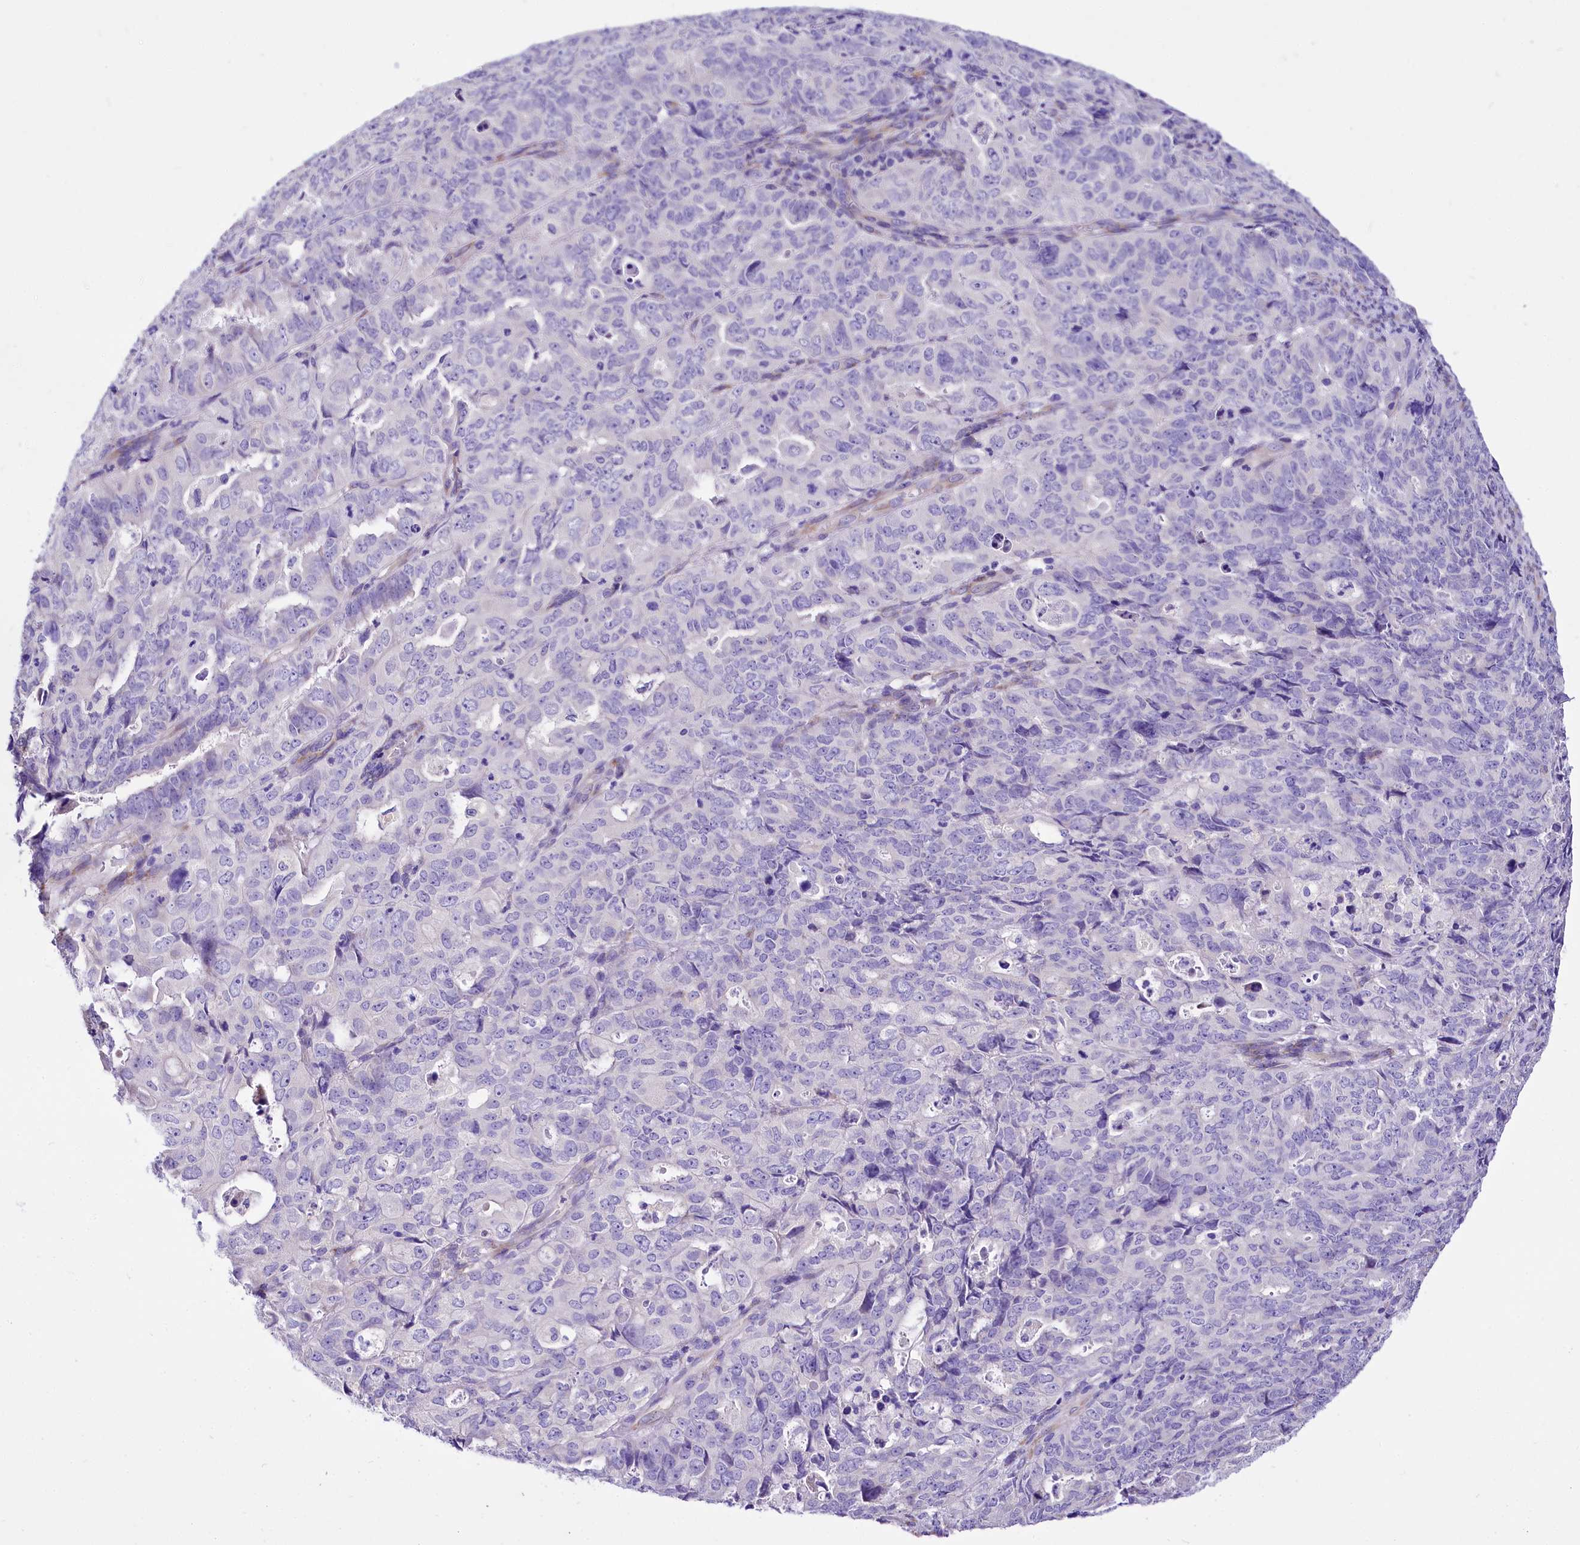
{"staining": {"intensity": "negative", "quantity": "none", "location": "none"}, "tissue": "endometrial cancer", "cell_type": "Tumor cells", "image_type": "cancer", "snomed": [{"axis": "morphology", "description": "Adenocarcinoma, NOS"}, {"axis": "topography", "description": "Endometrium"}], "caption": "Immunohistochemical staining of adenocarcinoma (endometrial) demonstrates no significant staining in tumor cells.", "gene": "A2ML1", "patient": {"sex": "female", "age": 65}}